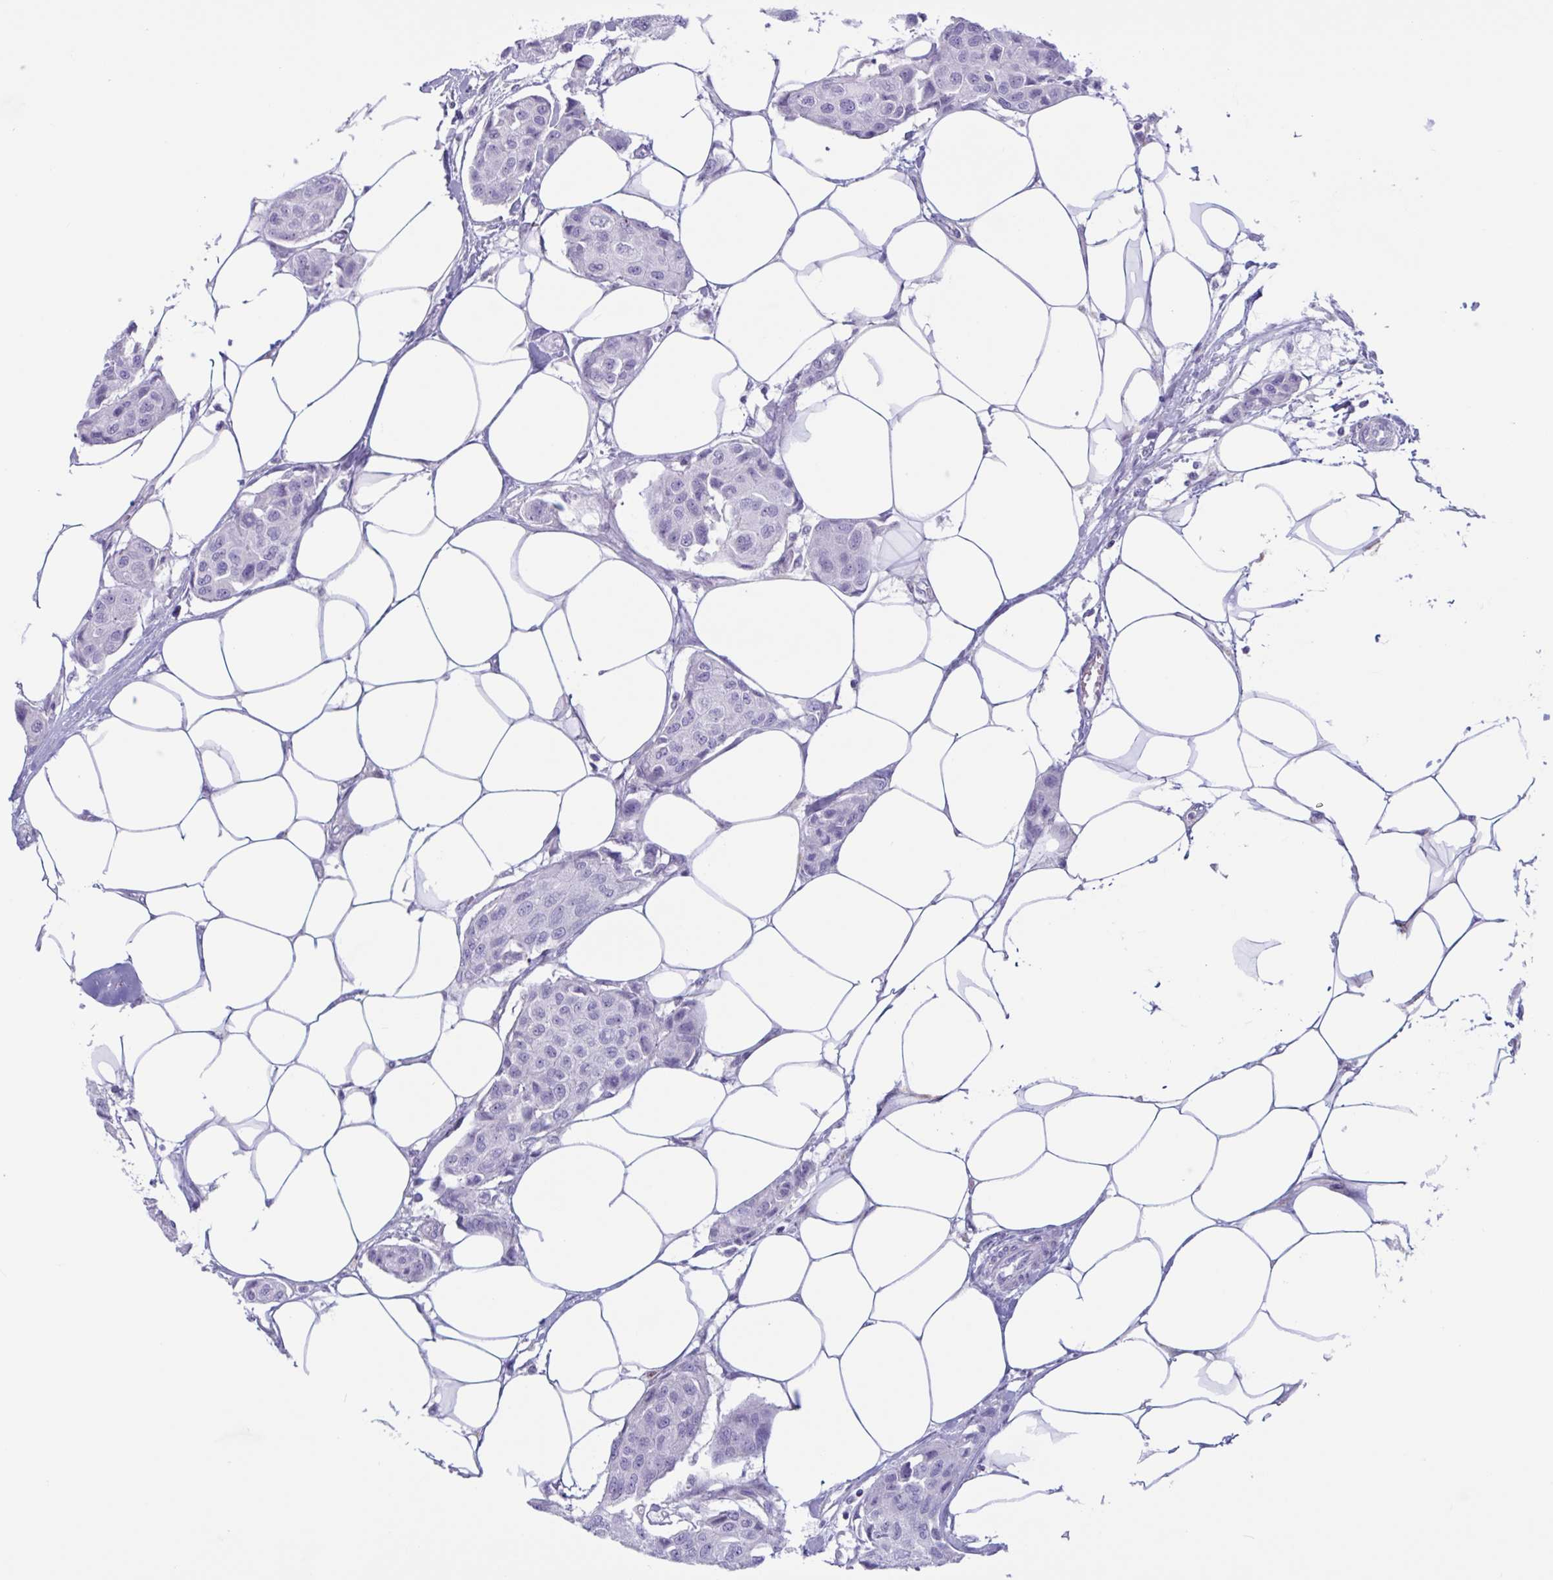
{"staining": {"intensity": "negative", "quantity": "none", "location": "none"}, "tissue": "breast cancer", "cell_type": "Tumor cells", "image_type": "cancer", "snomed": [{"axis": "morphology", "description": "Duct carcinoma"}, {"axis": "topography", "description": "Breast"}, {"axis": "topography", "description": "Lymph node"}], "caption": "Breast cancer was stained to show a protein in brown. There is no significant staining in tumor cells.", "gene": "XCL1", "patient": {"sex": "female", "age": 80}}